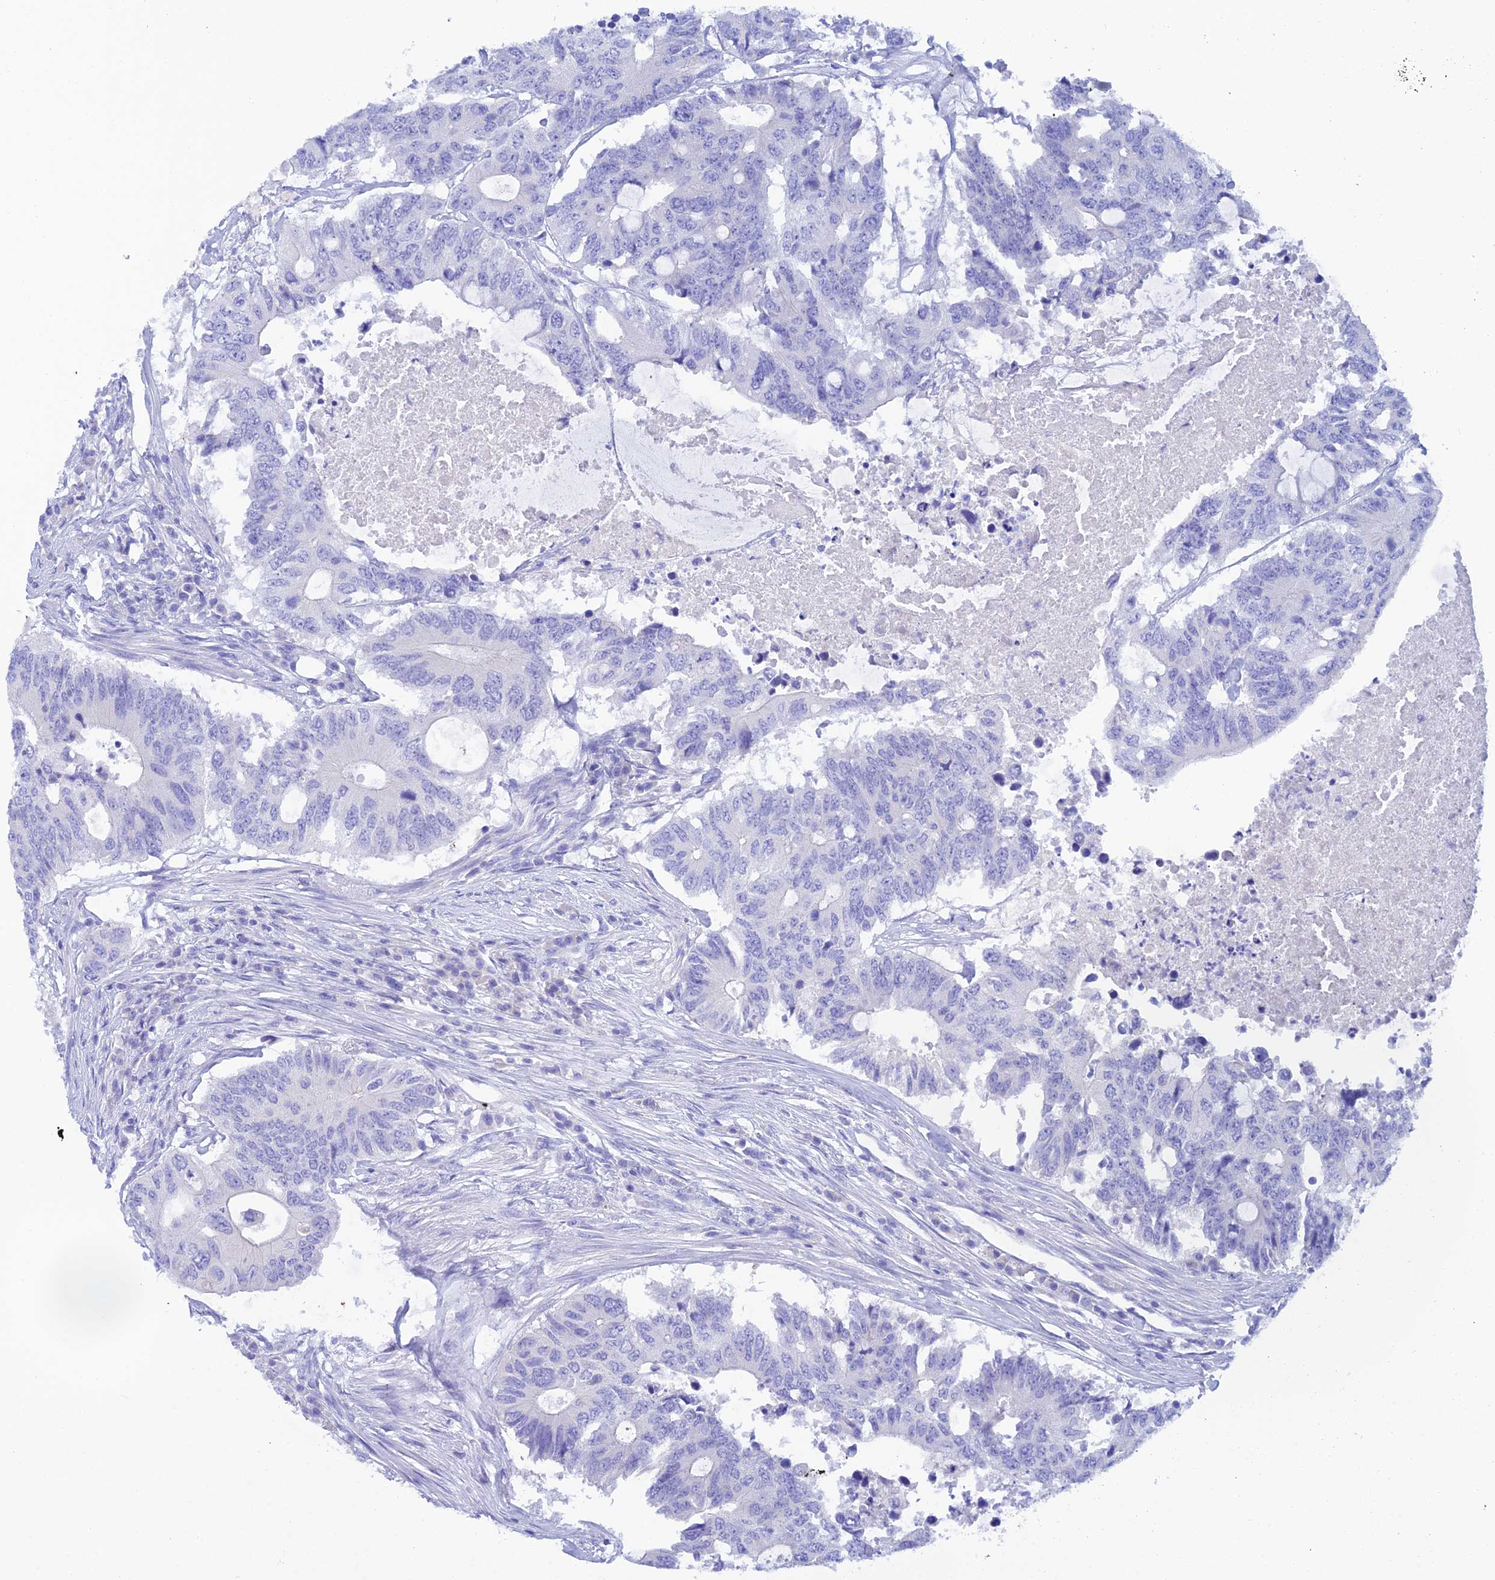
{"staining": {"intensity": "negative", "quantity": "none", "location": "none"}, "tissue": "colorectal cancer", "cell_type": "Tumor cells", "image_type": "cancer", "snomed": [{"axis": "morphology", "description": "Adenocarcinoma, NOS"}, {"axis": "topography", "description": "Colon"}], "caption": "Colorectal cancer was stained to show a protein in brown. There is no significant staining in tumor cells.", "gene": "REG1A", "patient": {"sex": "male", "age": 71}}